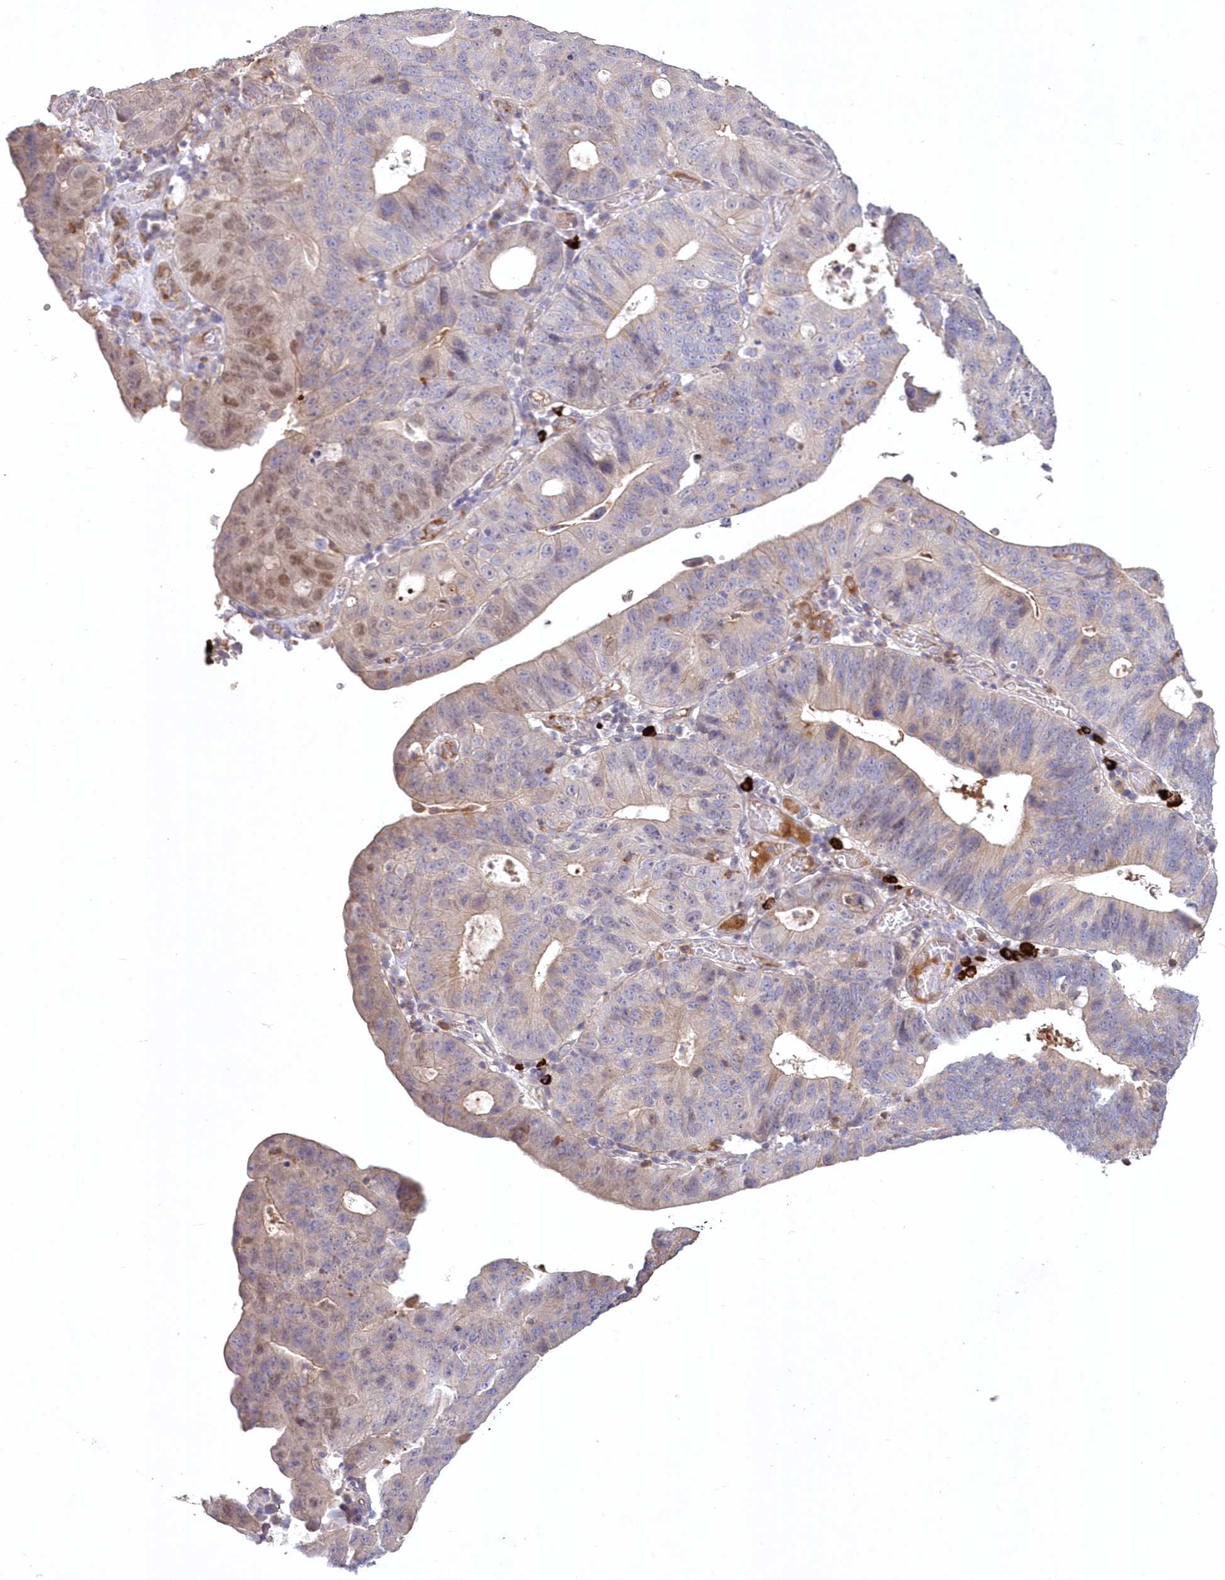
{"staining": {"intensity": "moderate", "quantity": "25%-75%", "location": "cytoplasmic/membranous,nuclear"}, "tissue": "stomach cancer", "cell_type": "Tumor cells", "image_type": "cancer", "snomed": [{"axis": "morphology", "description": "Adenocarcinoma, NOS"}, {"axis": "topography", "description": "Stomach"}], "caption": "Immunohistochemistry (IHC) micrograph of stomach cancer (adenocarcinoma) stained for a protein (brown), which exhibits medium levels of moderate cytoplasmic/membranous and nuclear staining in approximately 25%-75% of tumor cells.", "gene": "WBP1L", "patient": {"sex": "male", "age": 59}}